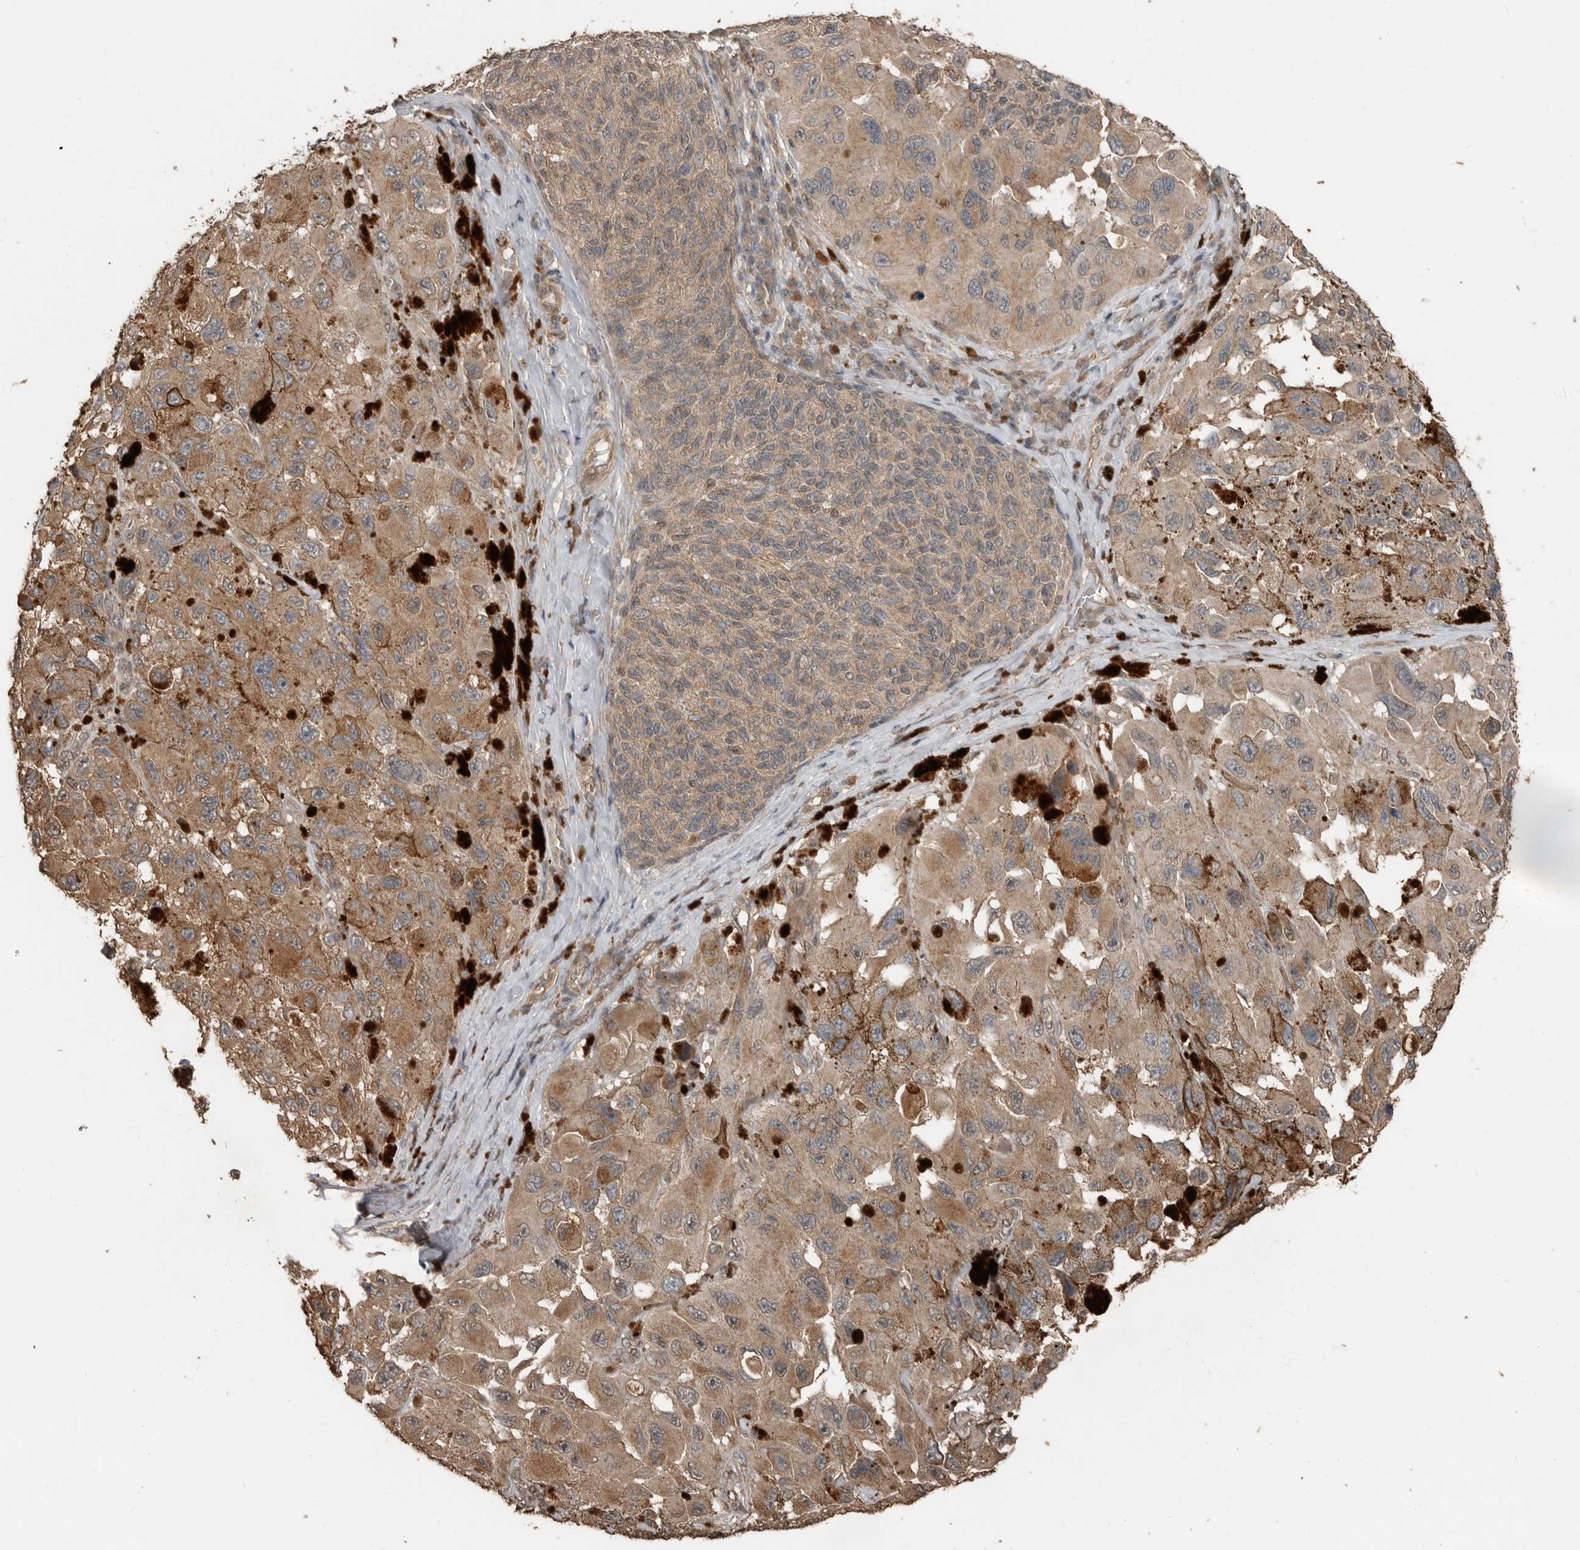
{"staining": {"intensity": "moderate", "quantity": ">75%", "location": "cytoplasmic/membranous"}, "tissue": "melanoma", "cell_type": "Tumor cells", "image_type": "cancer", "snomed": [{"axis": "morphology", "description": "Malignant melanoma, NOS"}, {"axis": "topography", "description": "Skin"}], "caption": "The photomicrograph exhibits immunohistochemical staining of melanoma. There is moderate cytoplasmic/membranous expression is seen in approximately >75% of tumor cells. Using DAB (3,3'-diaminobenzidine) (brown) and hematoxylin (blue) stains, captured at high magnification using brightfield microscopy.", "gene": "BLZF1", "patient": {"sex": "female", "age": 73}}